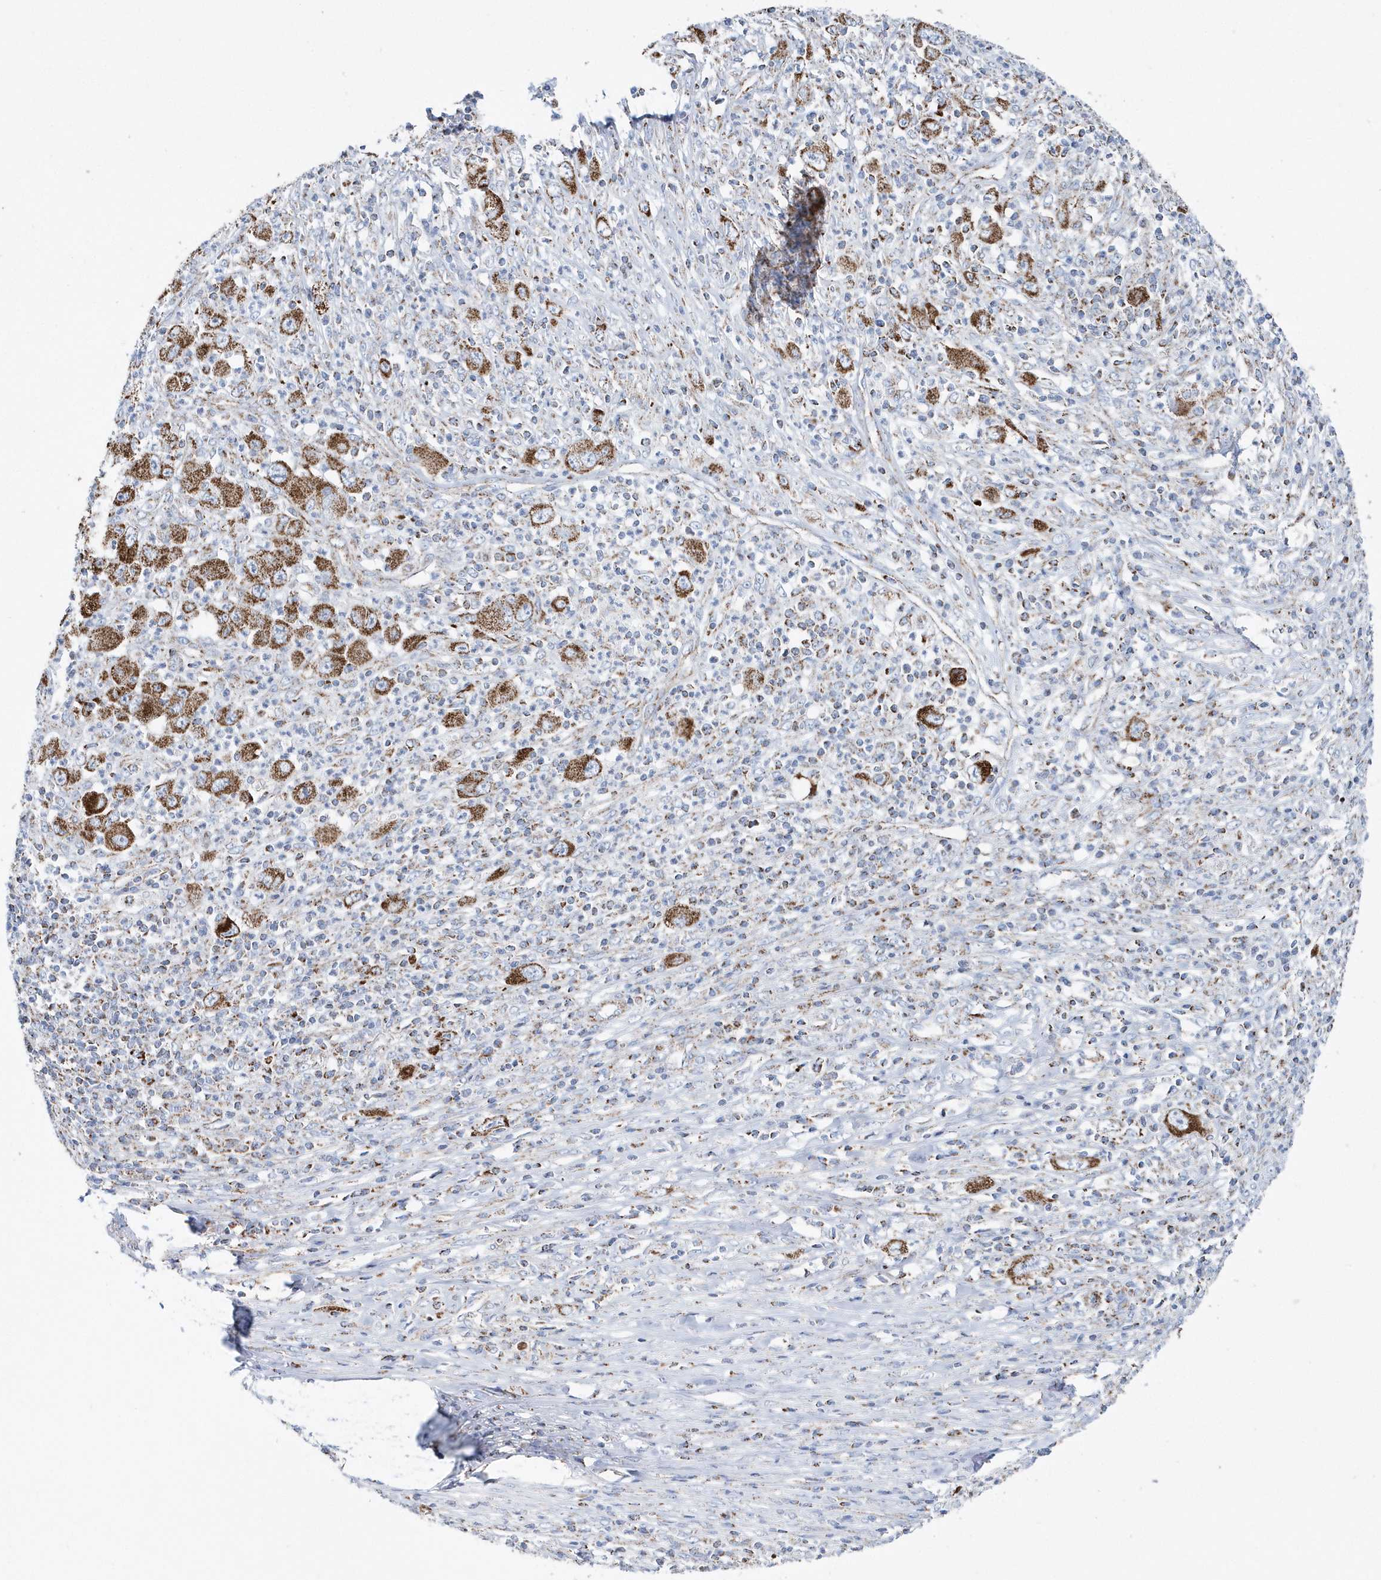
{"staining": {"intensity": "moderate", "quantity": ">75%", "location": "cytoplasmic/membranous"}, "tissue": "melanoma", "cell_type": "Tumor cells", "image_type": "cancer", "snomed": [{"axis": "morphology", "description": "Malignant melanoma, Metastatic site"}, {"axis": "topography", "description": "Skin"}], "caption": "Tumor cells show moderate cytoplasmic/membranous positivity in approximately >75% of cells in melanoma.", "gene": "TMCO6", "patient": {"sex": "female", "age": 56}}